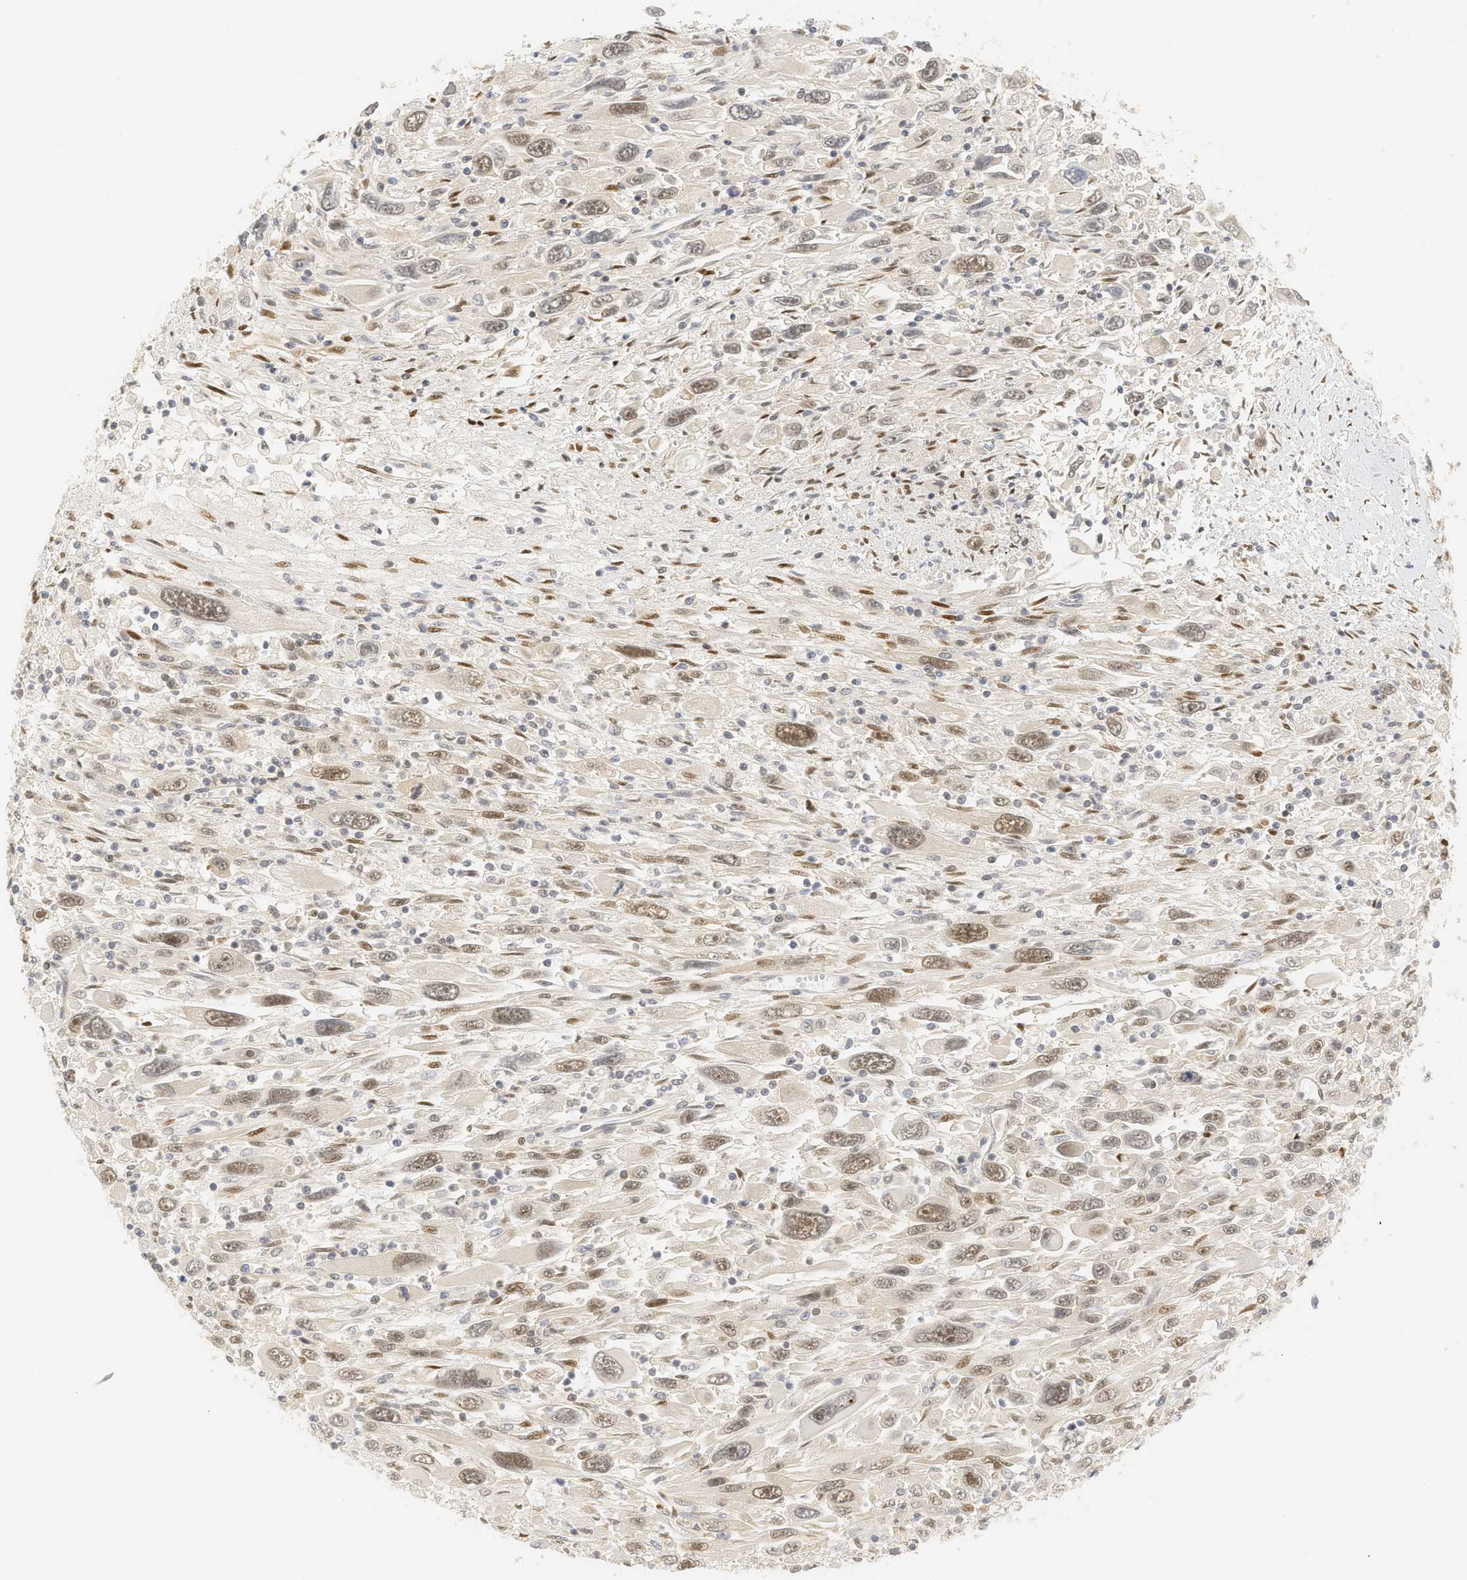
{"staining": {"intensity": "moderate", "quantity": ">75%", "location": "nuclear"}, "tissue": "melanoma", "cell_type": "Tumor cells", "image_type": "cancer", "snomed": [{"axis": "morphology", "description": "Malignant melanoma, Metastatic site"}, {"axis": "topography", "description": "Skin"}], "caption": "This histopathology image reveals malignant melanoma (metastatic site) stained with immunohistochemistry to label a protein in brown. The nuclear of tumor cells show moderate positivity for the protein. Nuclei are counter-stained blue.", "gene": "SSBP2", "patient": {"sex": "female", "age": 56}}